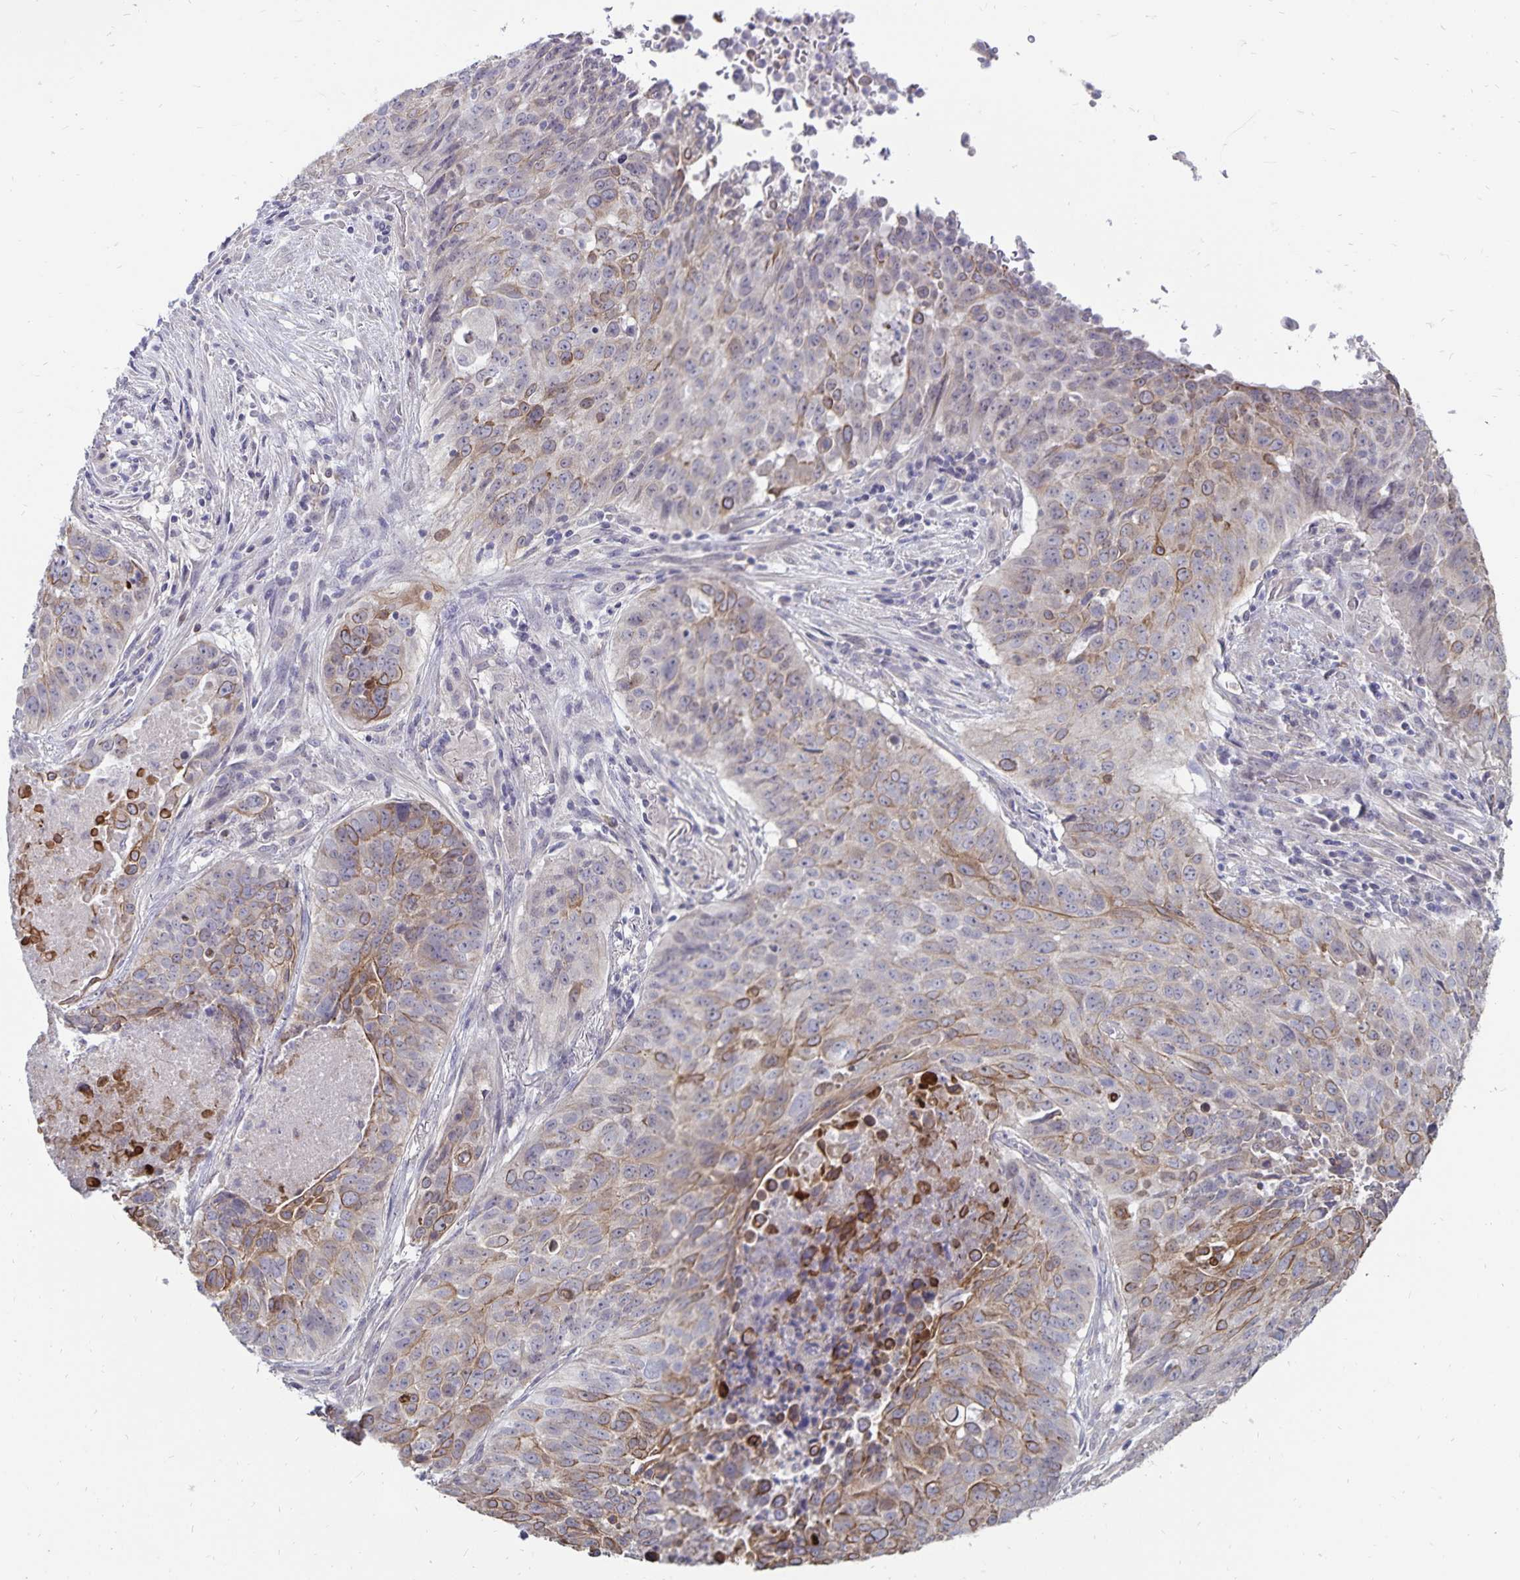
{"staining": {"intensity": "moderate", "quantity": "<25%", "location": "cytoplasmic/membranous"}, "tissue": "lung cancer", "cell_type": "Tumor cells", "image_type": "cancer", "snomed": [{"axis": "morphology", "description": "Normal tissue, NOS"}, {"axis": "morphology", "description": "Squamous cell carcinoma, NOS"}, {"axis": "topography", "description": "Bronchus"}, {"axis": "topography", "description": "Lung"}], "caption": "Immunohistochemical staining of squamous cell carcinoma (lung) shows moderate cytoplasmic/membranous protein staining in approximately <25% of tumor cells. (DAB (3,3'-diaminobenzidine) = brown stain, brightfield microscopy at high magnification).", "gene": "CDKN2B", "patient": {"sex": "male", "age": 64}}